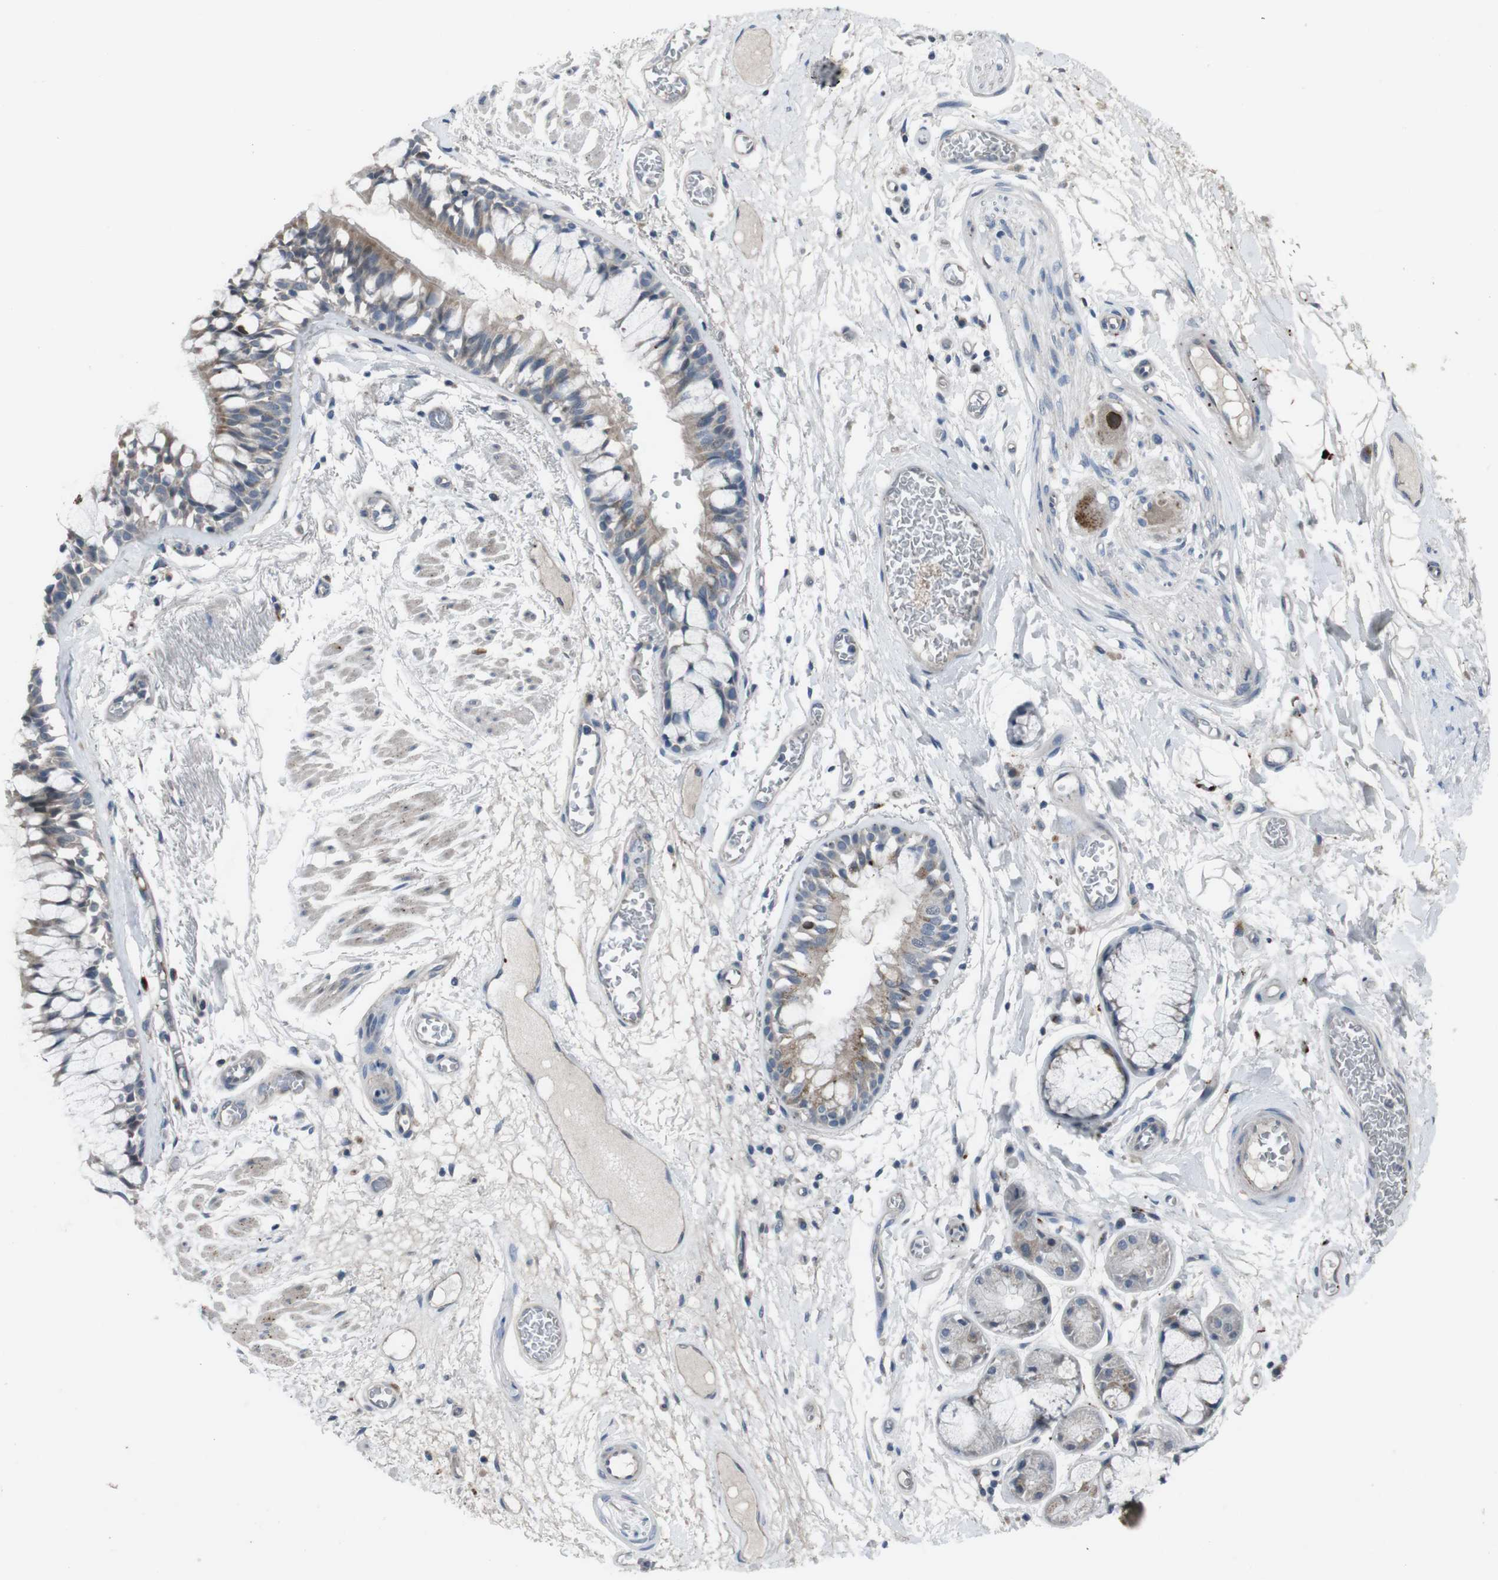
{"staining": {"intensity": "moderate", "quantity": ">75%", "location": "cytoplasmic/membranous"}, "tissue": "bronchus", "cell_type": "Respiratory epithelial cells", "image_type": "normal", "snomed": [{"axis": "morphology", "description": "Normal tissue, NOS"}, {"axis": "topography", "description": "Bronchus"}], "caption": "Protein staining displays moderate cytoplasmic/membranous expression in about >75% of respiratory epithelial cells in normal bronchus. The staining was performed using DAB to visualize the protein expression in brown, while the nuclei were stained in blue with hematoxylin (Magnification: 20x).", "gene": "EFNA5", "patient": {"sex": "male", "age": 66}}